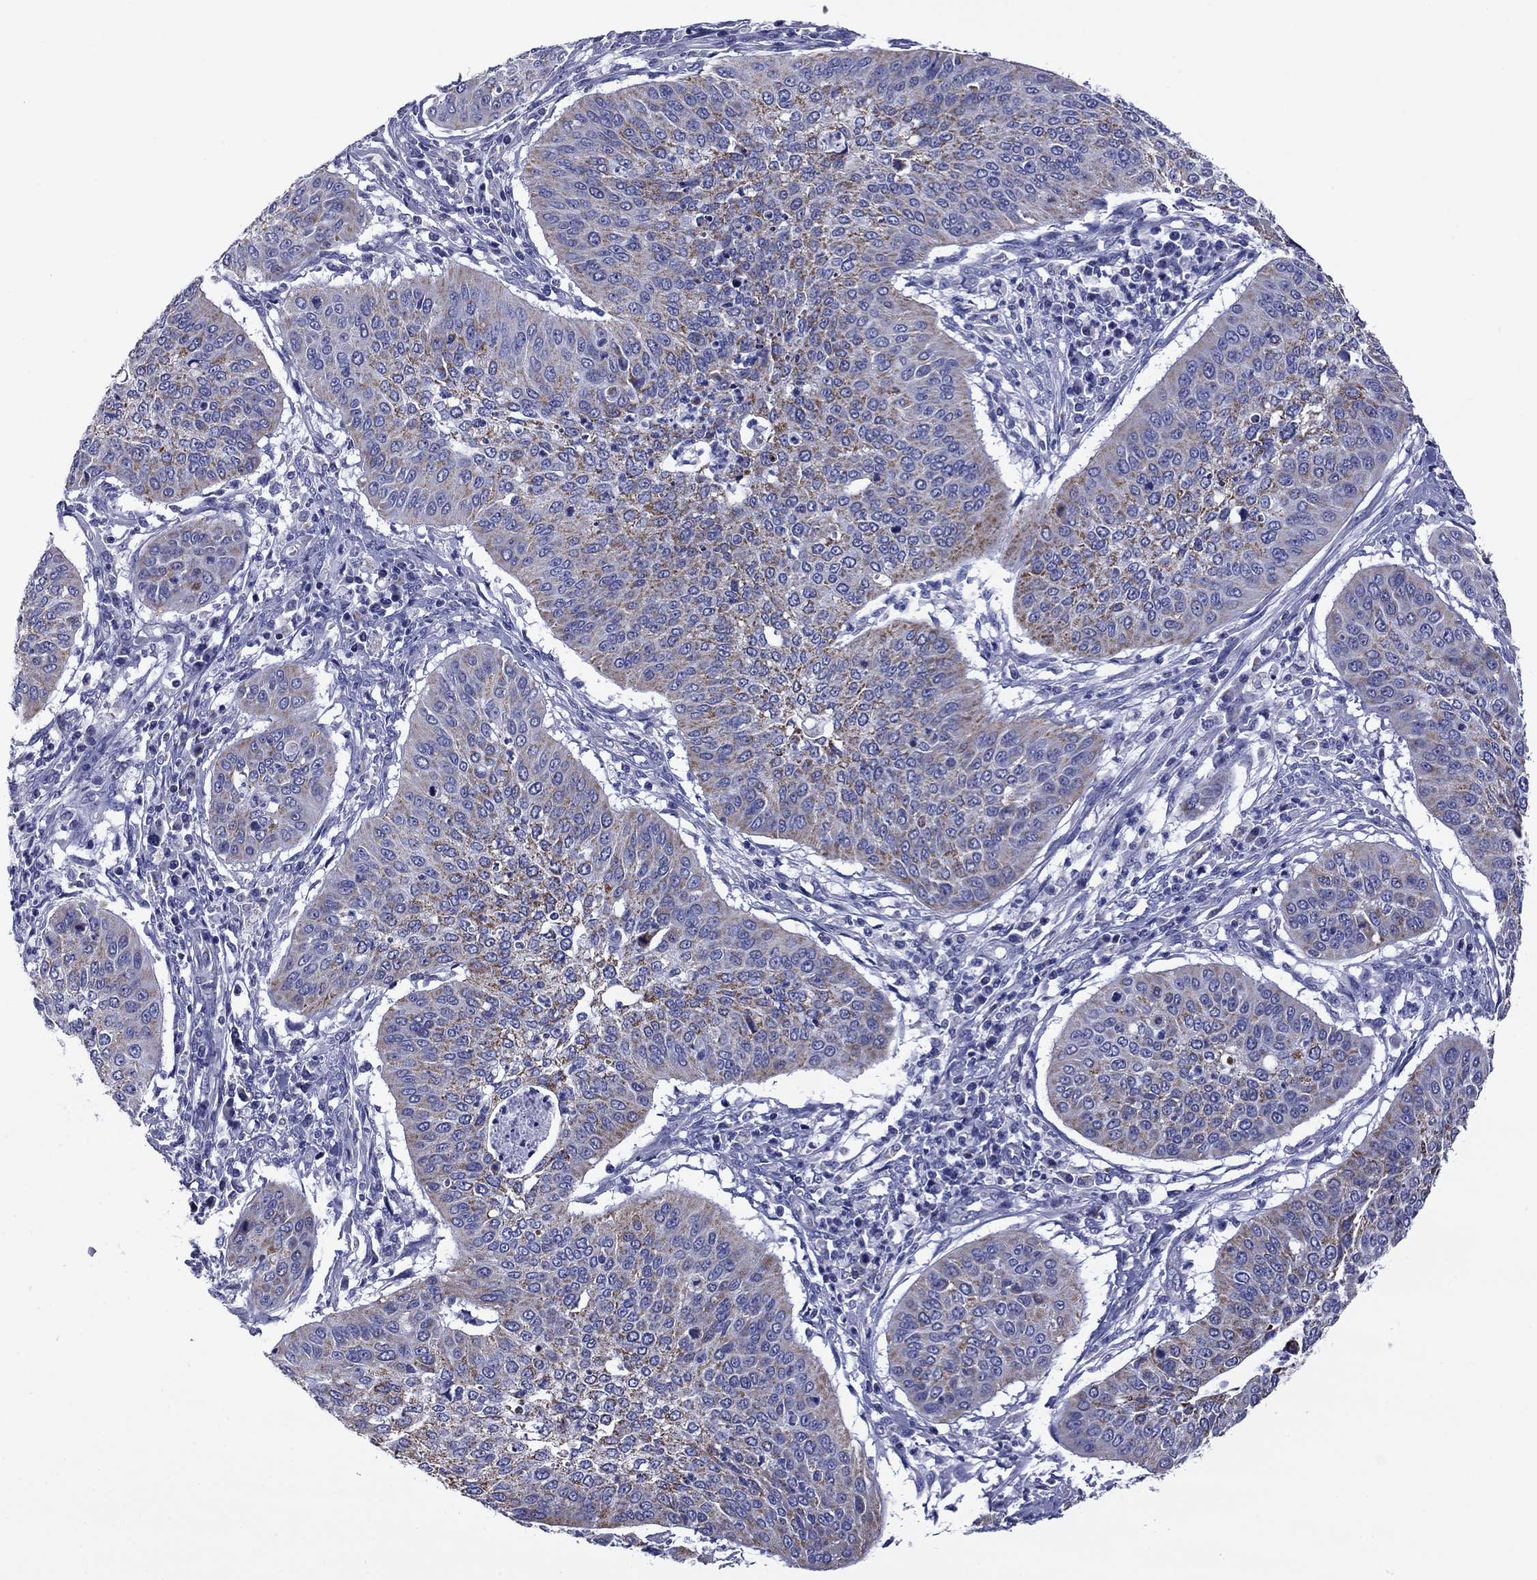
{"staining": {"intensity": "weak", "quantity": "25%-75%", "location": "cytoplasmic/membranous"}, "tissue": "cervical cancer", "cell_type": "Tumor cells", "image_type": "cancer", "snomed": [{"axis": "morphology", "description": "Normal tissue, NOS"}, {"axis": "morphology", "description": "Squamous cell carcinoma, NOS"}, {"axis": "topography", "description": "Cervix"}], "caption": "Weak cytoplasmic/membranous positivity is present in about 25%-75% of tumor cells in cervical cancer. The protein is stained brown, and the nuclei are stained in blue (DAB IHC with brightfield microscopy, high magnification).", "gene": "ACADSB", "patient": {"sex": "female", "age": 39}}